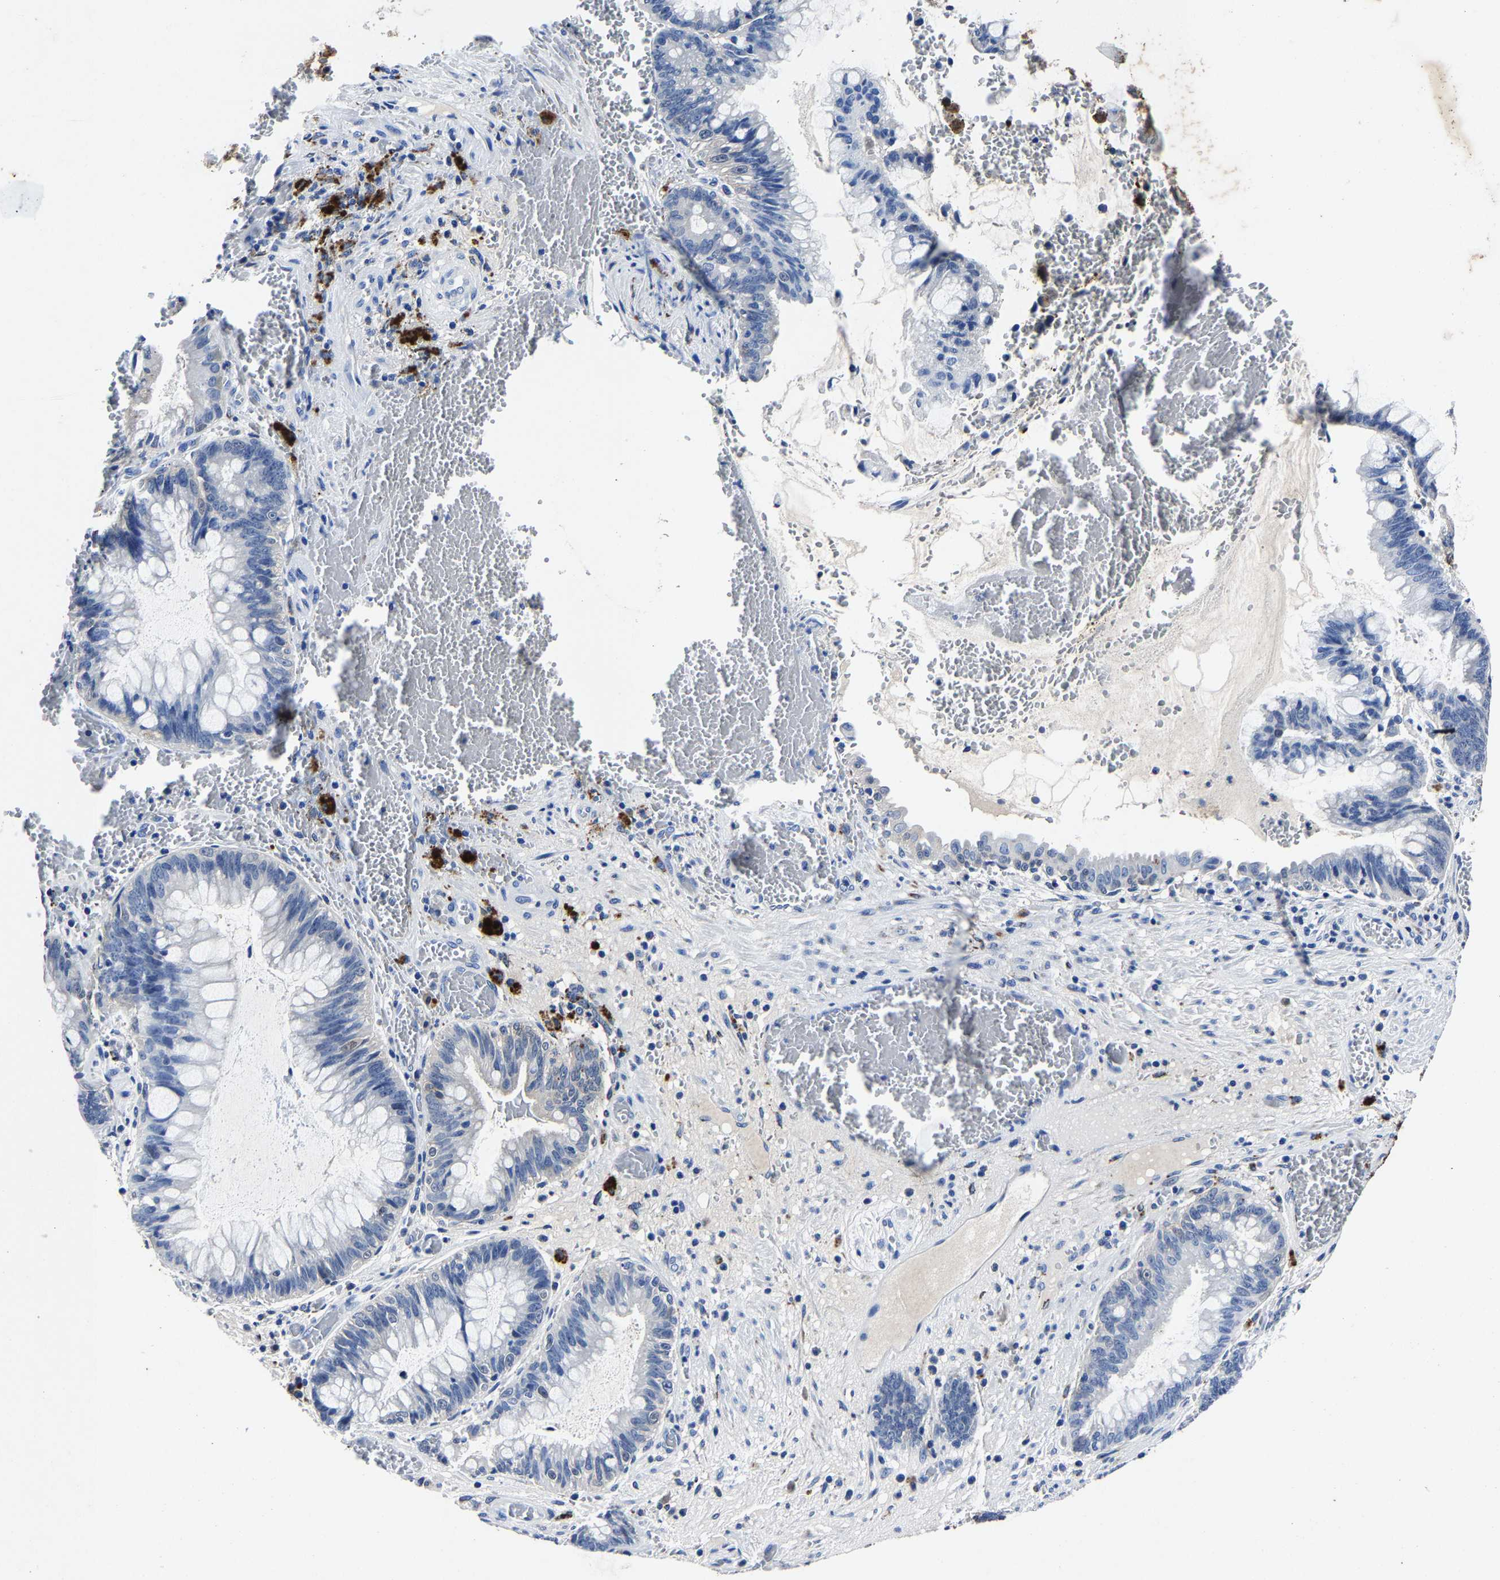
{"staining": {"intensity": "negative", "quantity": "none", "location": "none"}, "tissue": "melanoma", "cell_type": "Tumor cells", "image_type": "cancer", "snomed": [{"axis": "morphology", "description": "Malignant melanoma, NOS"}, {"axis": "topography", "description": "Rectum"}], "caption": "The histopathology image reveals no significant positivity in tumor cells of melanoma.", "gene": "PSPH", "patient": {"sex": "female", "age": 81}}